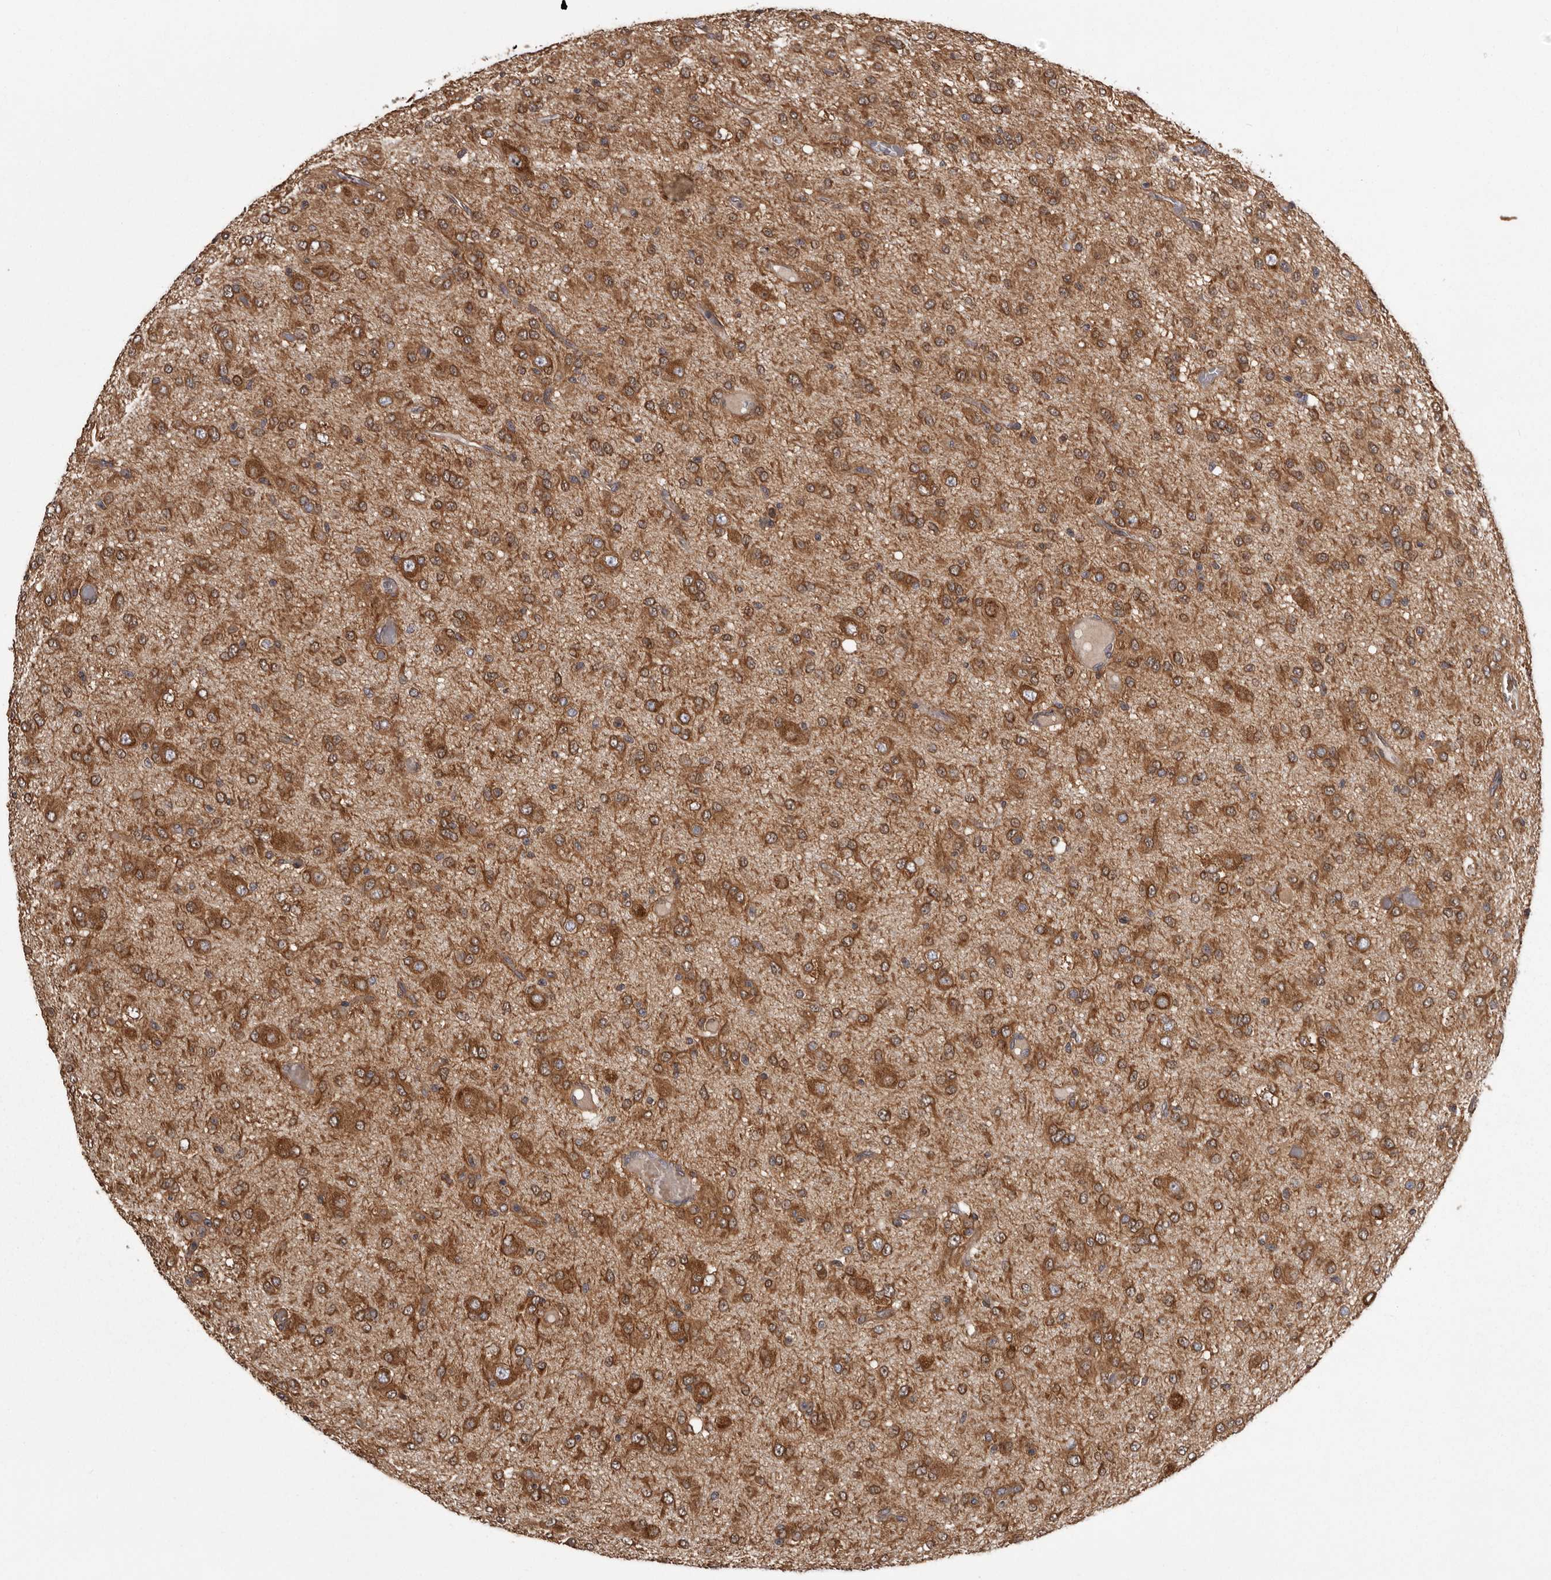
{"staining": {"intensity": "strong", "quantity": ">75%", "location": "cytoplasmic/membranous"}, "tissue": "glioma", "cell_type": "Tumor cells", "image_type": "cancer", "snomed": [{"axis": "morphology", "description": "Glioma, malignant, High grade"}, {"axis": "topography", "description": "Brain"}], "caption": "Protein expression analysis of human malignant high-grade glioma reveals strong cytoplasmic/membranous positivity in about >75% of tumor cells. (DAB = brown stain, brightfield microscopy at high magnification).", "gene": "DARS1", "patient": {"sex": "female", "age": 59}}